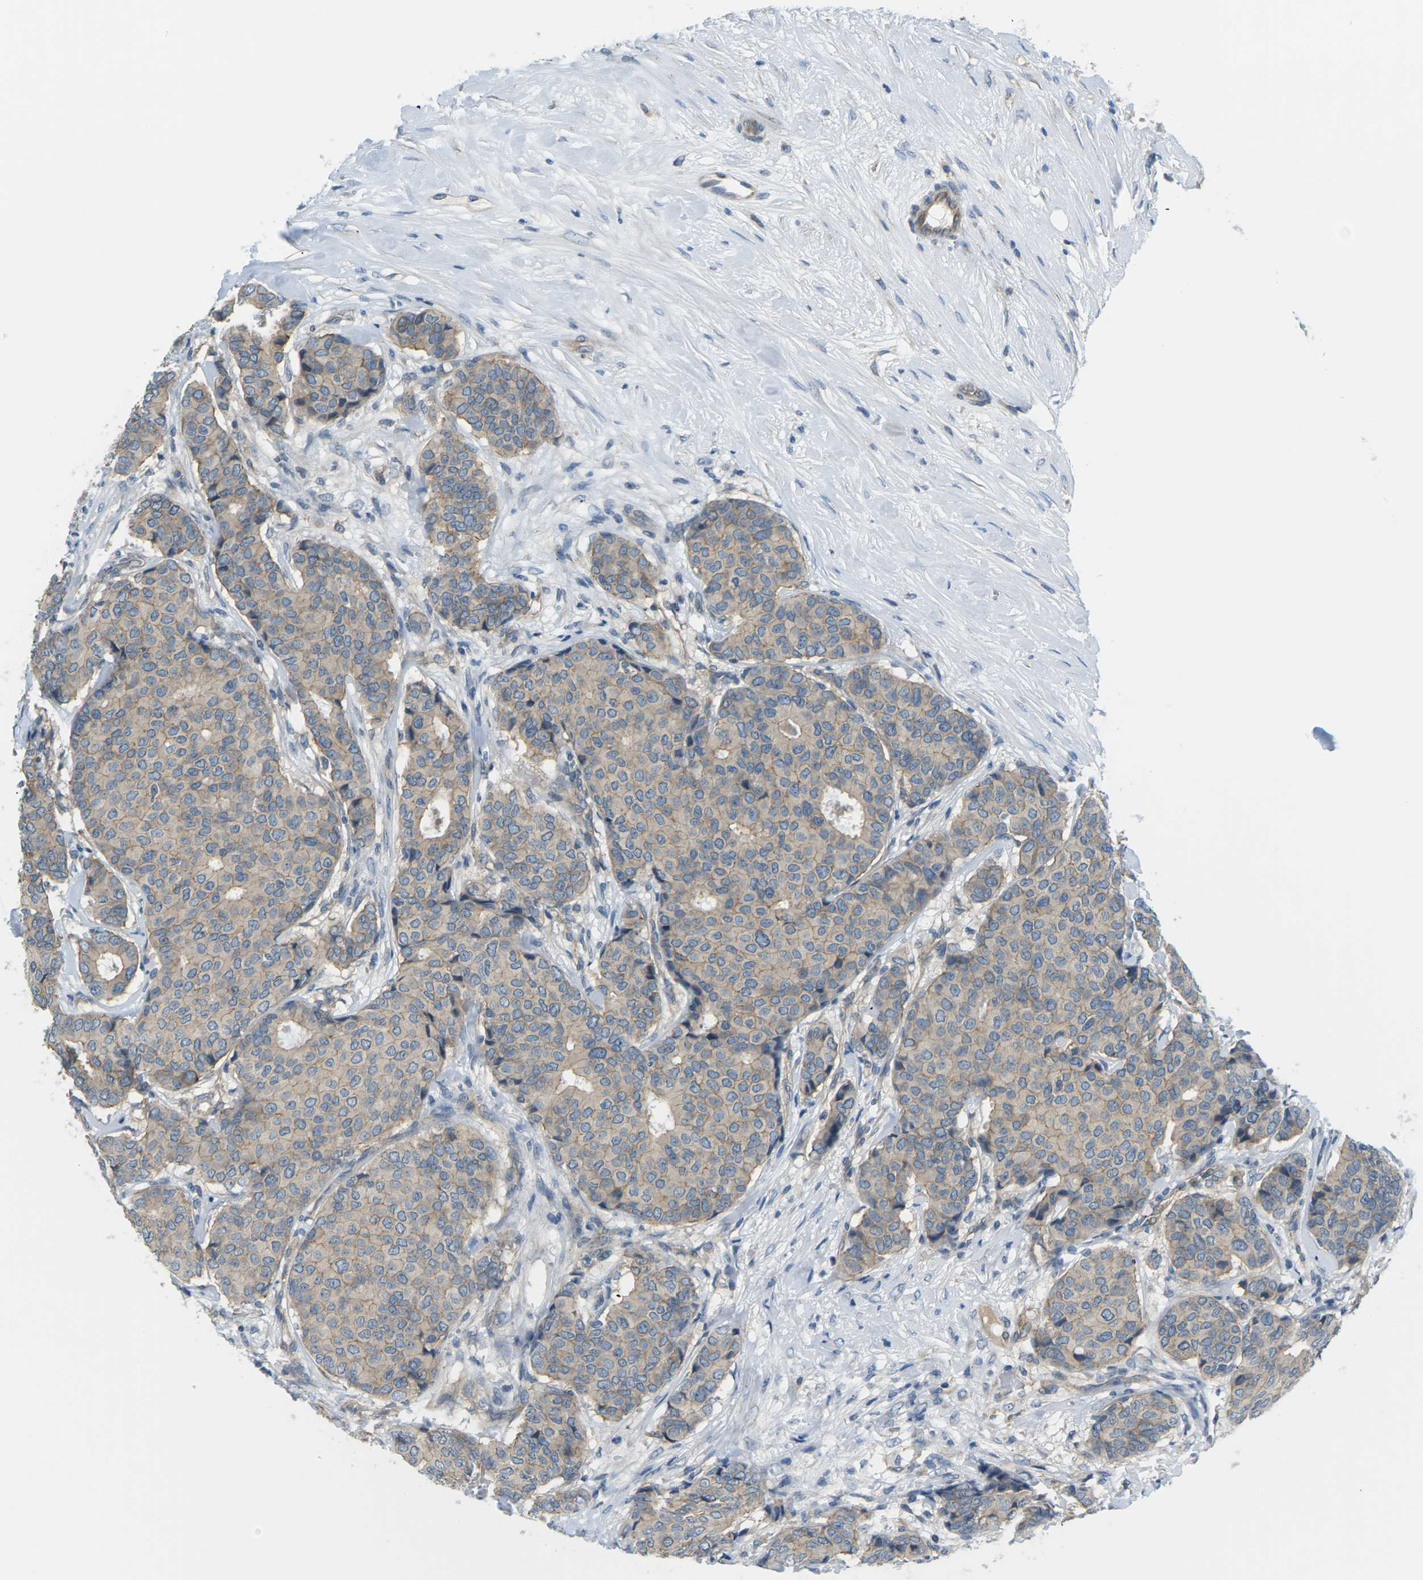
{"staining": {"intensity": "weak", "quantity": ">75%", "location": "cytoplasmic/membranous"}, "tissue": "breast cancer", "cell_type": "Tumor cells", "image_type": "cancer", "snomed": [{"axis": "morphology", "description": "Duct carcinoma"}, {"axis": "topography", "description": "Breast"}], "caption": "Protein staining of breast cancer (infiltrating ductal carcinoma) tissue reveals weak cytoplasmic/membranous expression in about >75% of tumor cells.", "gene": "SLC13A3", "patient": {"sex": "female", "age": 75}}